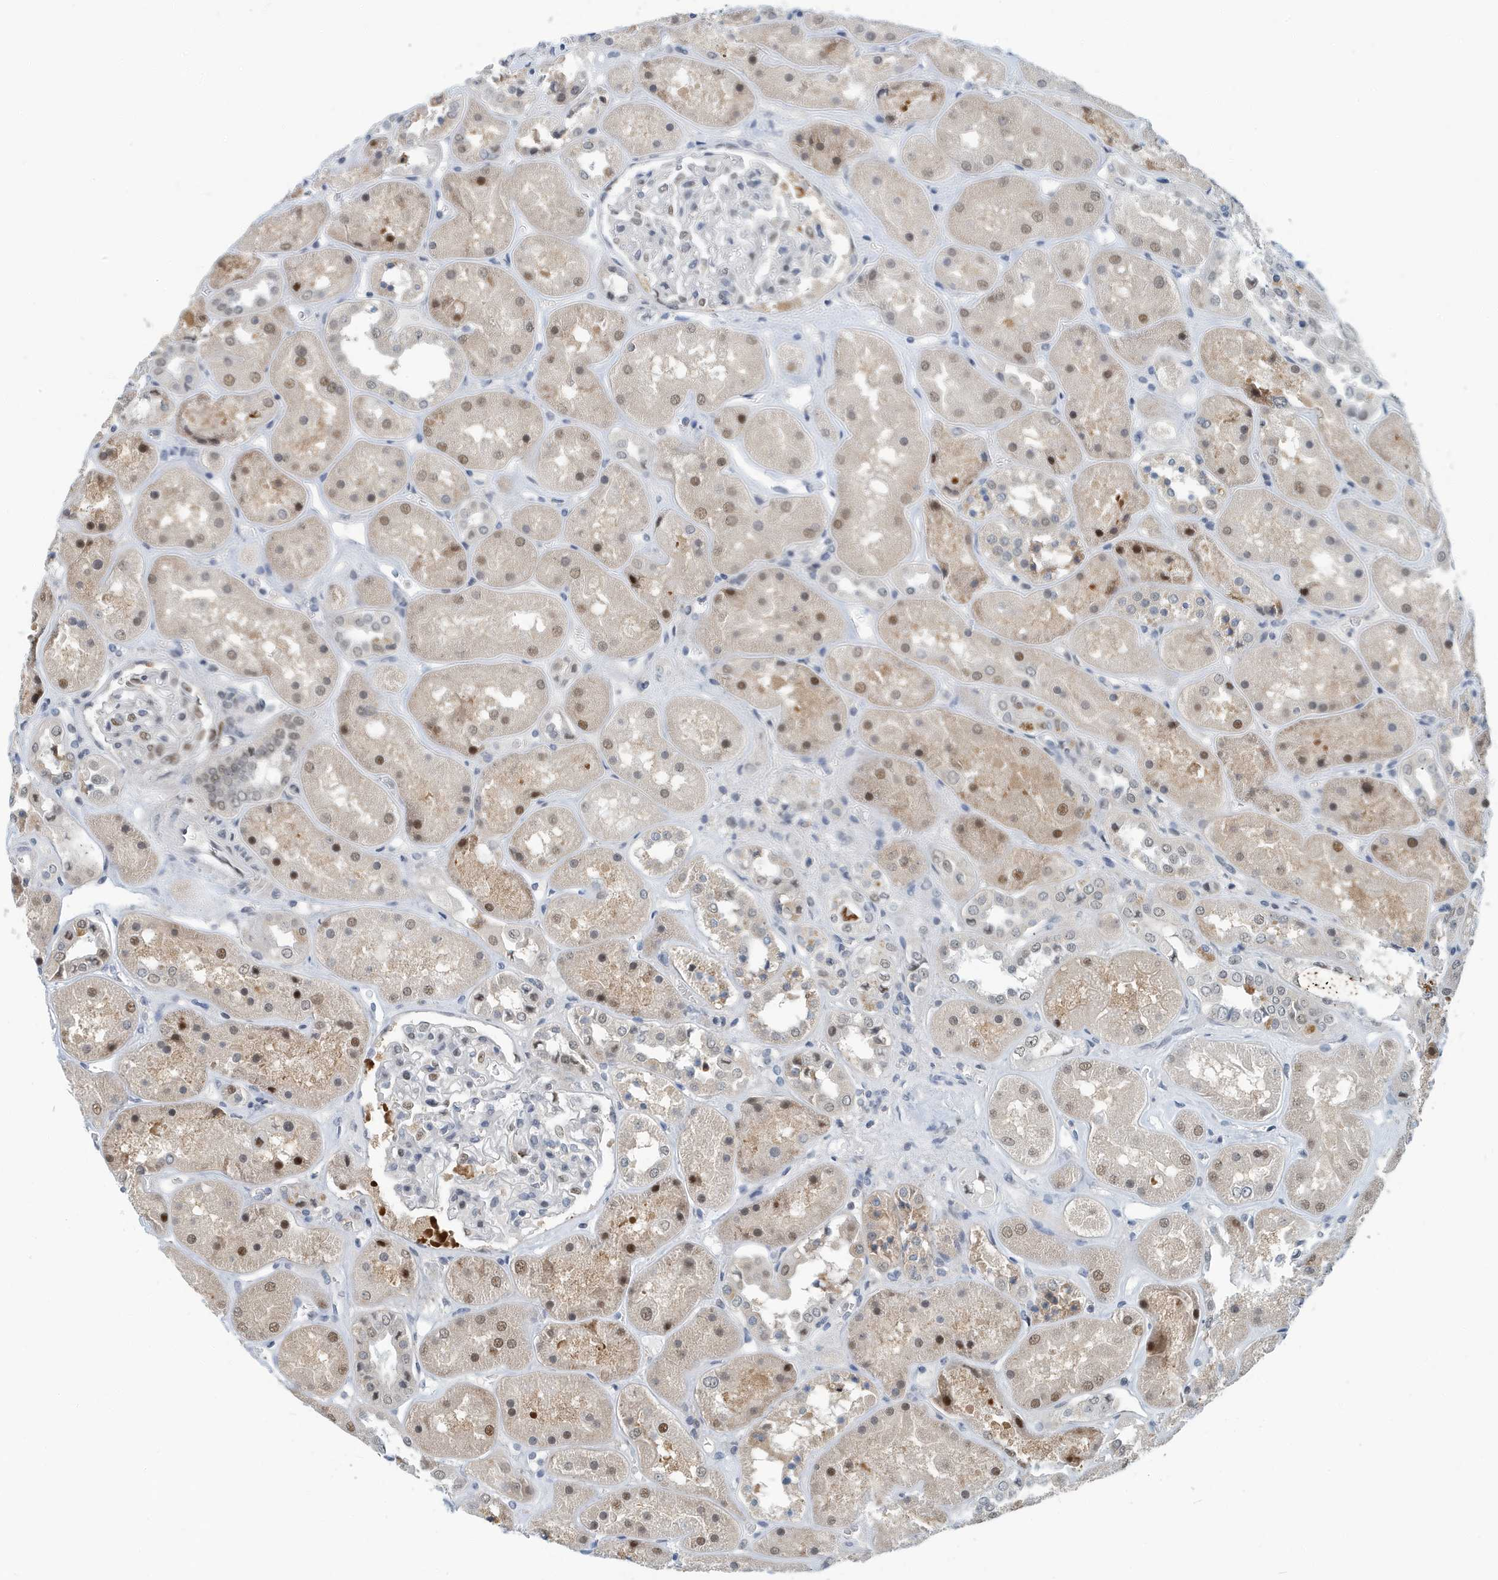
{"staining": {"intensity": "weak", "quantity": "25%-75%", "location": "nuclear"}, "tissue": "kidney", "cell_type": "Cells in glomeruli", "image_type": "normal", "snomed": [{"axis": "morphology", "description": "Normal tissue, NOS"}, {"axis": "topography", "description": "Kidney"}], "caption": "Unremarkable kidney reveals weak nuclear staining in approximately 25%-75% of cells in glomeruli, visualized by immunohistochemistry.", "gene": "KIF15", "patient": {"sex": "male", "age": 70}}